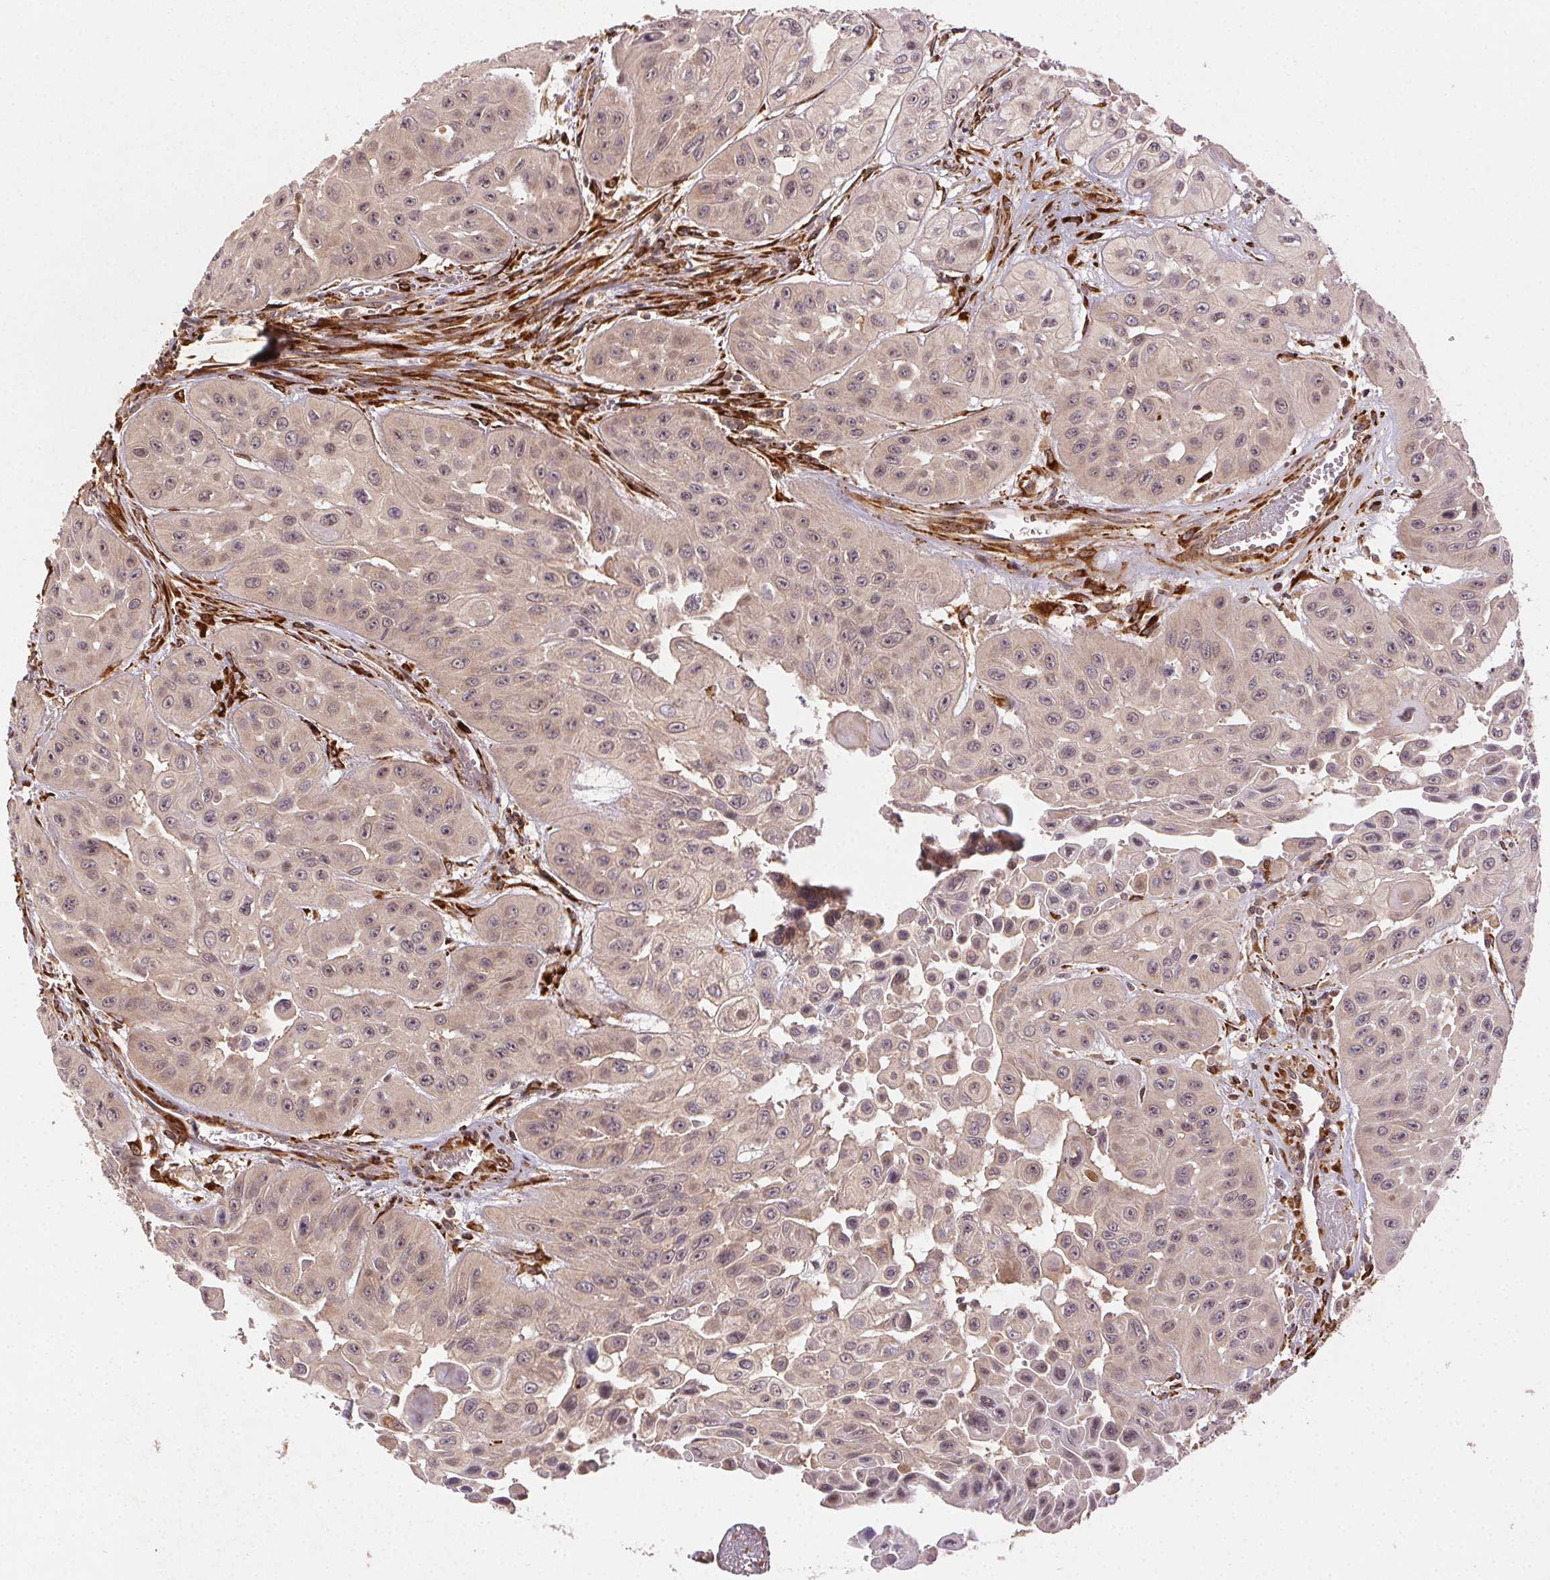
{"staining": {"intensity": "weak", "quantity": ">75%", "location": "cytoplasmic/membranous,nuclear"}, "tissue": "head and neck cancer", "cell_type": "Tumor cells", "image_type": "cancer", "snomed": [{"axis": "morphology", "description": "Adenocarcinoma, NOS"}, {"axis": "topography", "description": "Head-Neck"}], "caption": "This is an image of immunohistochemistry staining of adenocarcinoma (head and neck), which shows weak expression in the cytoplasmic/membranous and nuclear of tumor cells.", "gene": "KLHL15", "patient": {"sex": "male", "age": 73}}